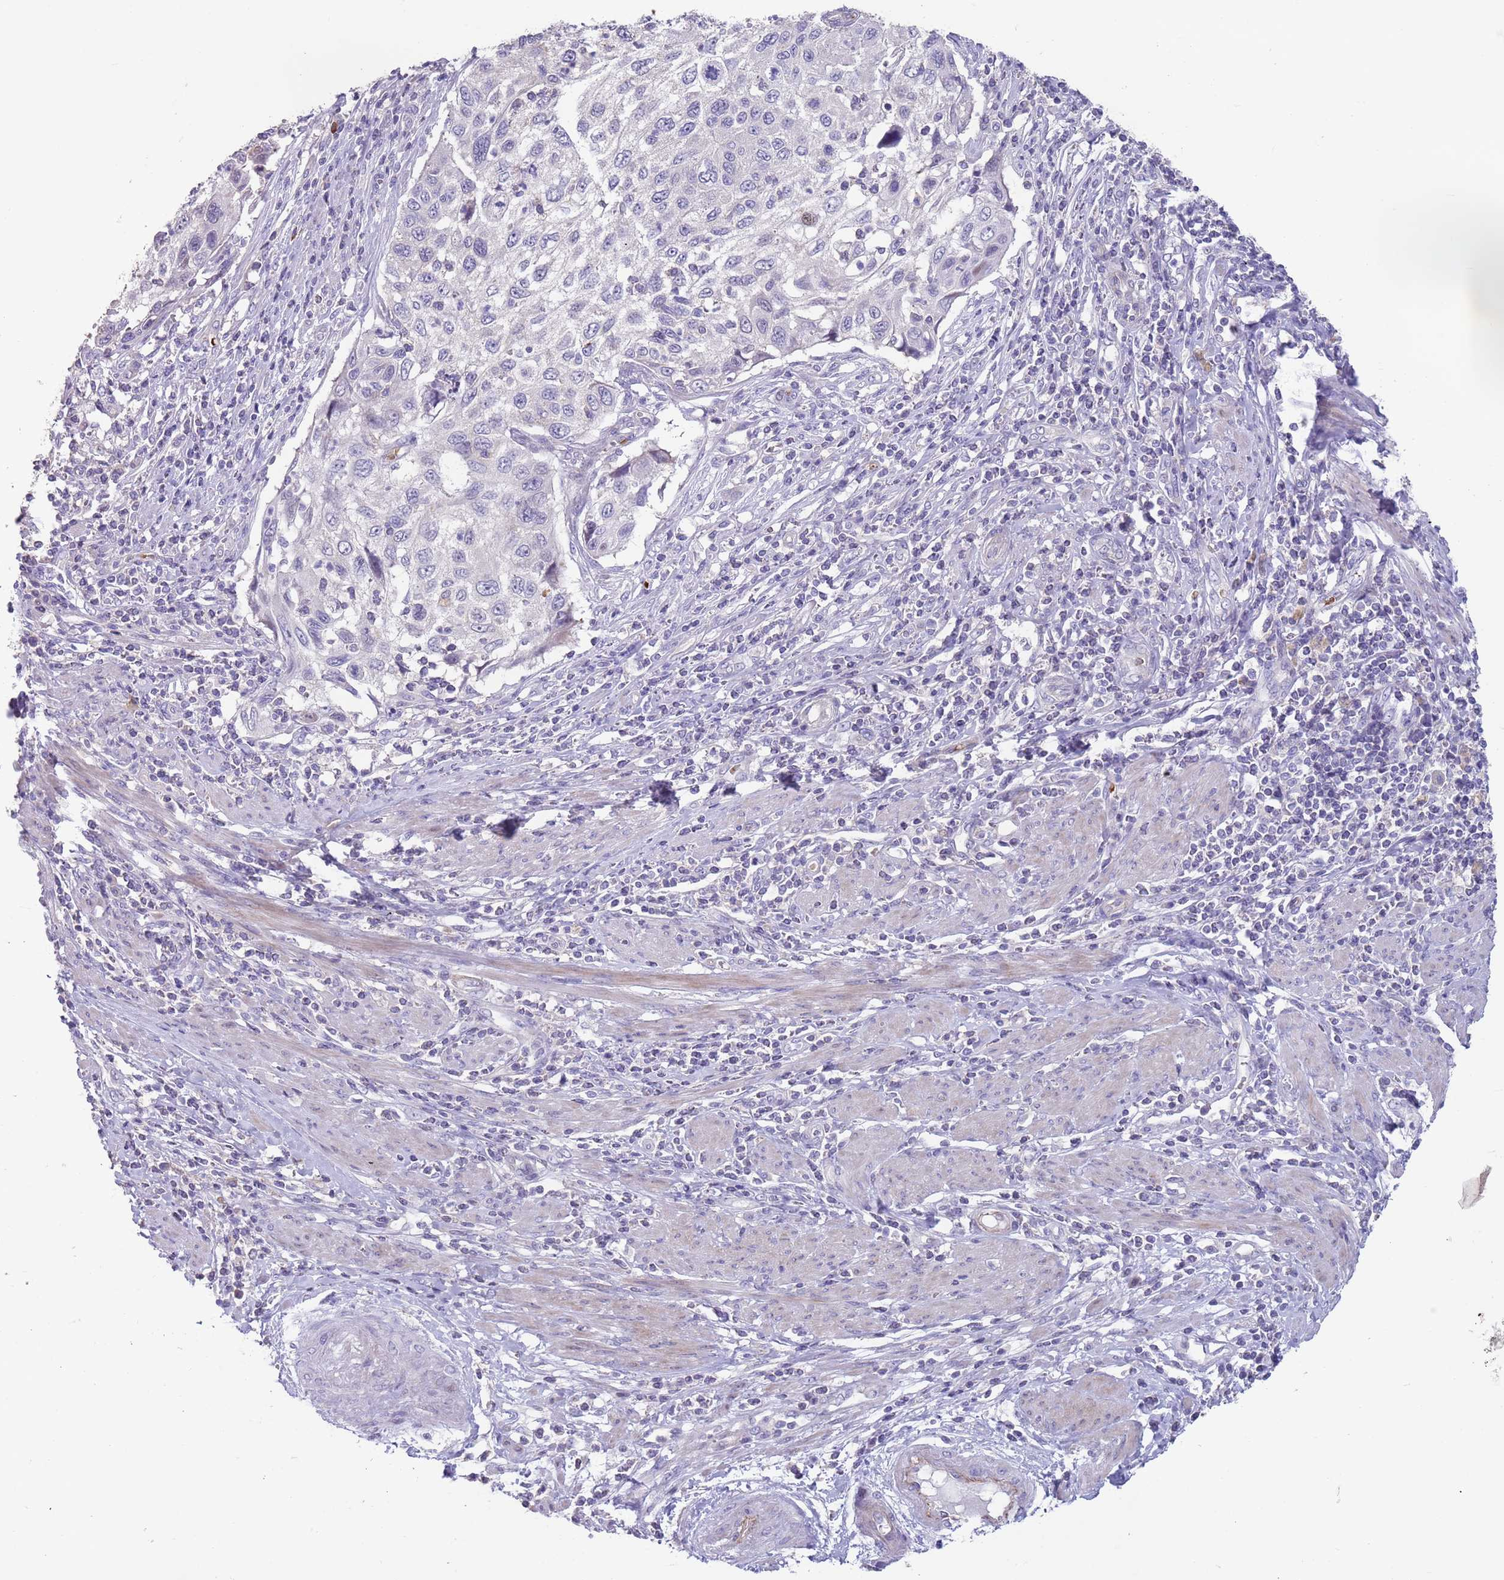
{"staining": {"intensity": "negative", "quantity": "none", "location": "none"}, "tissue": "cervical cancer", "cell_type": "Tumor cells", "image_type": "cancer", "snomed": [{"axis": "morphology", "description": "Squamous cell carcinoma, NOS"}, {"axis": "topography", "description": "Cervix"}], "caption": "High magnification brightfield microscopy of squamous cell carcinoma (cervical) stained with DAB (brown) and counterstained with hematoxylin (blue): tumor cells show no significant positivity.", "gene": "ZNF14", "patient": {"sex": "female", "age": 70}}